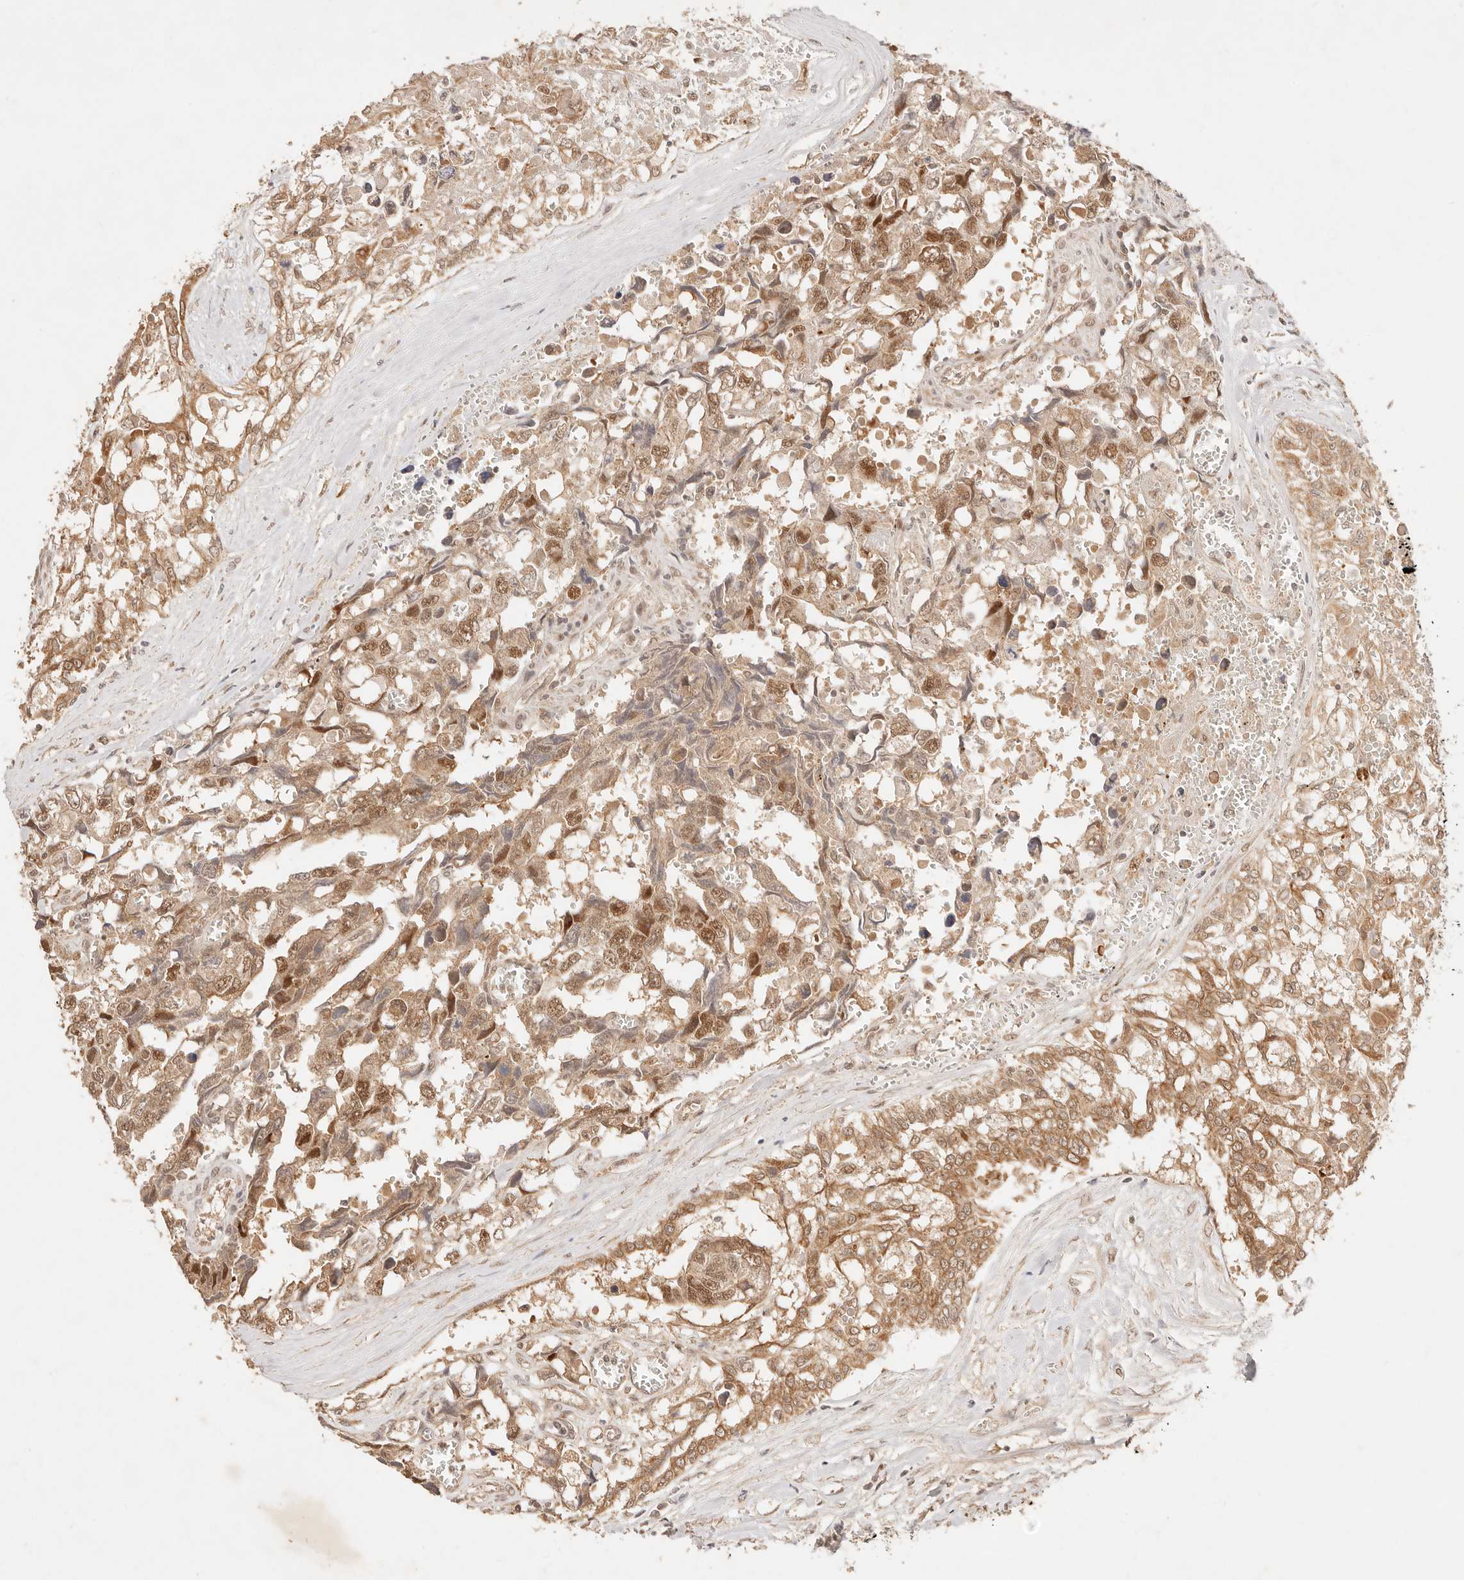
{"staining": {"intensity": "moderate", "quantity": ">75%", "location": "cytoplasmic/membranous,nuclear"}, "tissue": "testis cancer", "cell_type": "Tumor cells", "image_type": "cancer", "snomed": [{"axis": "morphology", "description": "Carcinoma, Embryonal, NOS"}, {"axis": "topography", "description": "Testis"}], "caption": "This photomicrograph displays embryonal carcinoma (testis) stained with IHC to label a protein in brown. The cytoplasmic/membranous and nuclear of tumor cells show moderate positivity for the protein. Nuclei are counter-stained blue.", "gene": "TRIM11", "patient": {"sex": "male", "age": 31}}